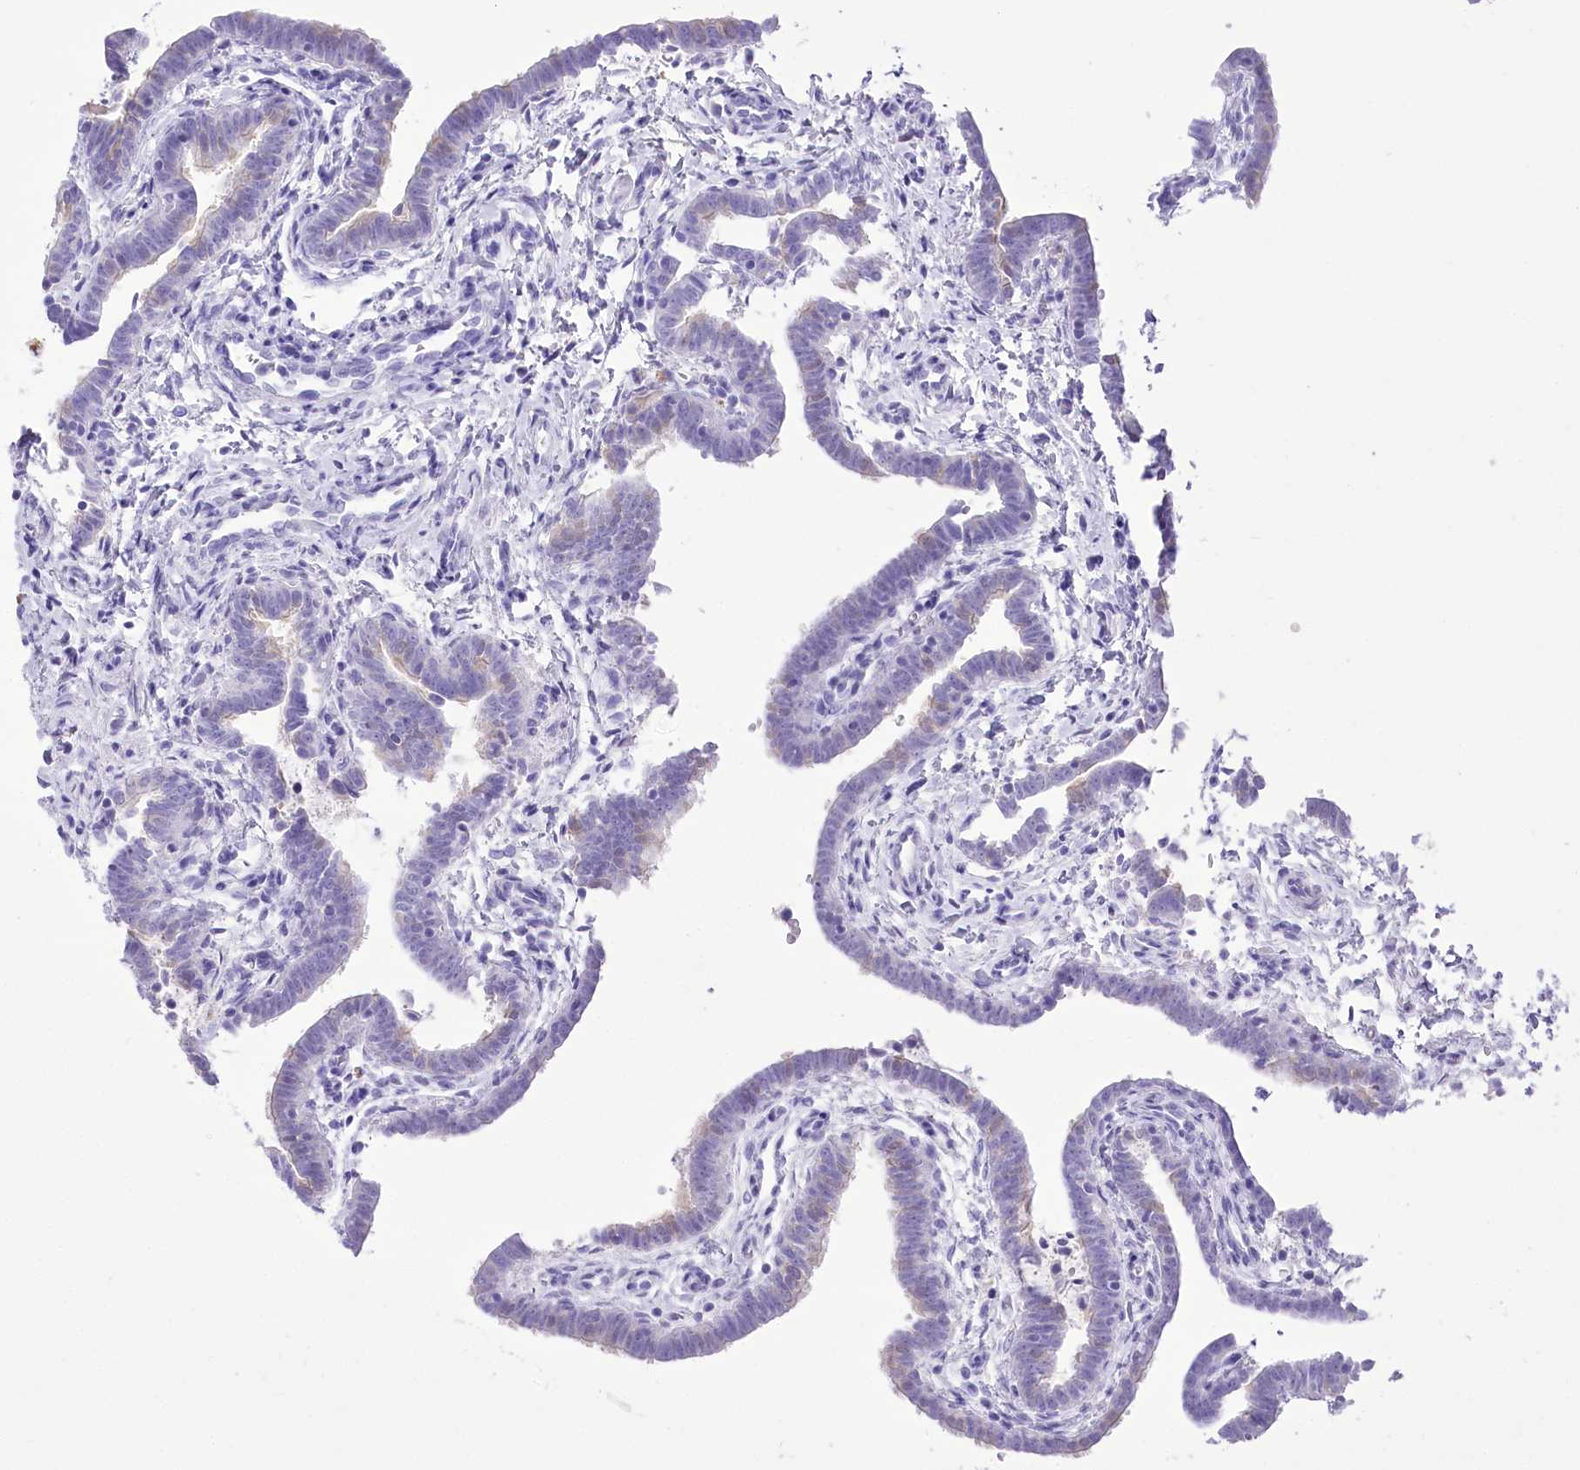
{"staining": {"intensity": "weak", "quantity": "25%-75%", "location": "cytoplasmic/membranous,nuclear"}, "tissue": "fallopian tube", "cell_type": "Glandular cells", "image_type": "normal", "snomed": [{"axis": "morphology", "description": "Normal tissue, NOS"}, {"axis": "topography", "description": "Fallopian tube"}], "caption": "Human fallopian tube stained for a protein (brown) displays weak cytoplasmic/membranous,nuclear positive positivity in about 25%-75% of glandular cells.", "gene": "PBLD", "patient": {"sex": "female", "age": 36}}